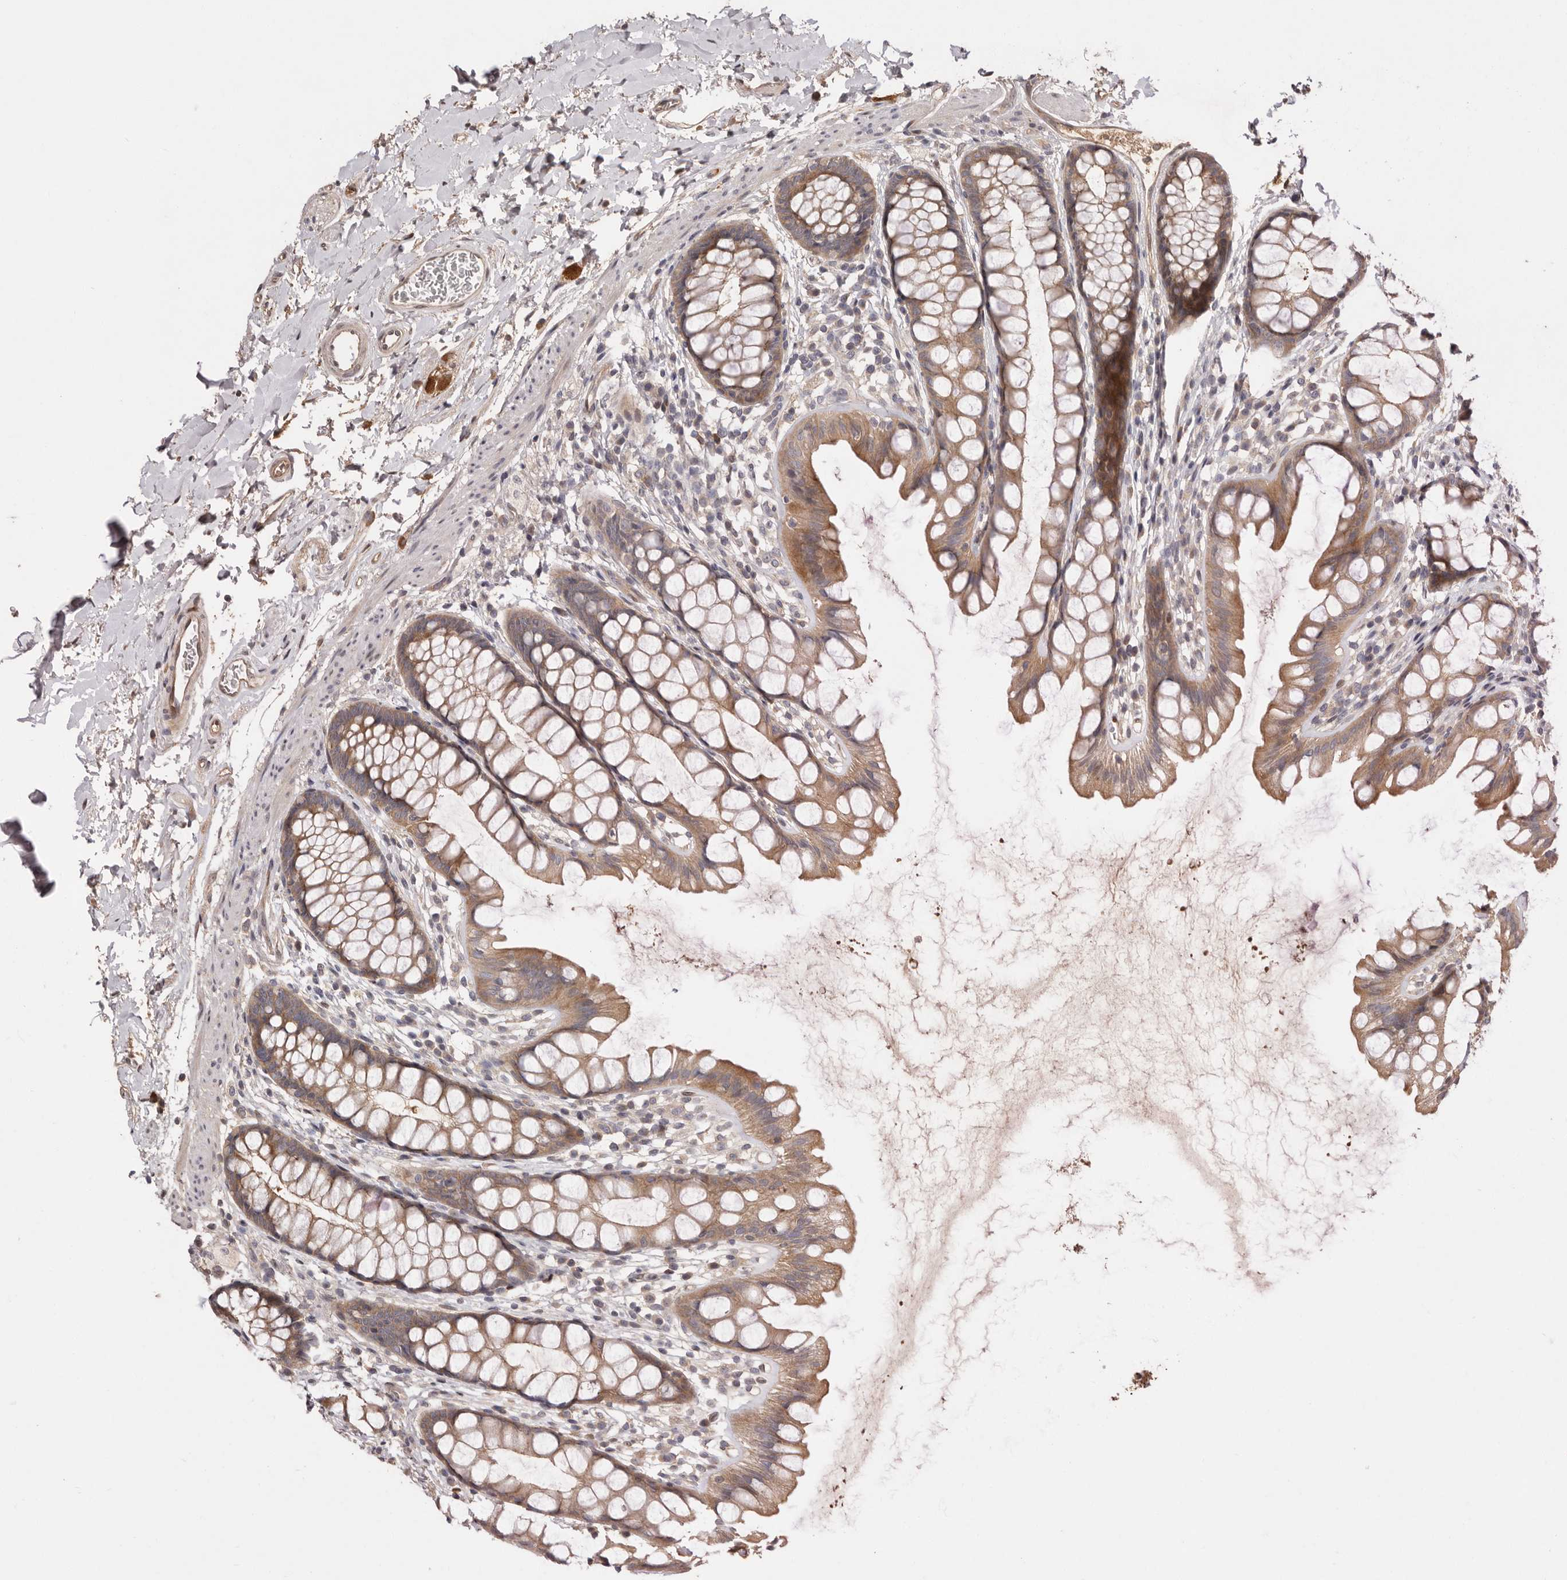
{"staining": {"intensity": "moderate", "quantity": ">75%", "location": "cytoplasmic/membranous"}, "tissue": "rectum", "cell_type": "Glandular cells", "image_type": "normal", "snomed": [{"axis": "morphology", "description": "Normal tissue, NOS"}, {"axis": "topography", "description": "Rectum"}], "caption": "High-magnification brightfield microscopy of unremarkable rectum stained with DAB (3,3'-diaminobenzidine) (brown) and counterstained with hematoxylin (blue). glandular cells exhibit moderate cytoplasmic/membranous staining is present in about>75% of cells. The staining was performed using DAB to visualize the protein expression in brown, while the nuclei were stained in blue with hematoxylin (Magnification: 20x).", "gene": "DOP1A", "patient": {"sex": "female", "age": 65}}